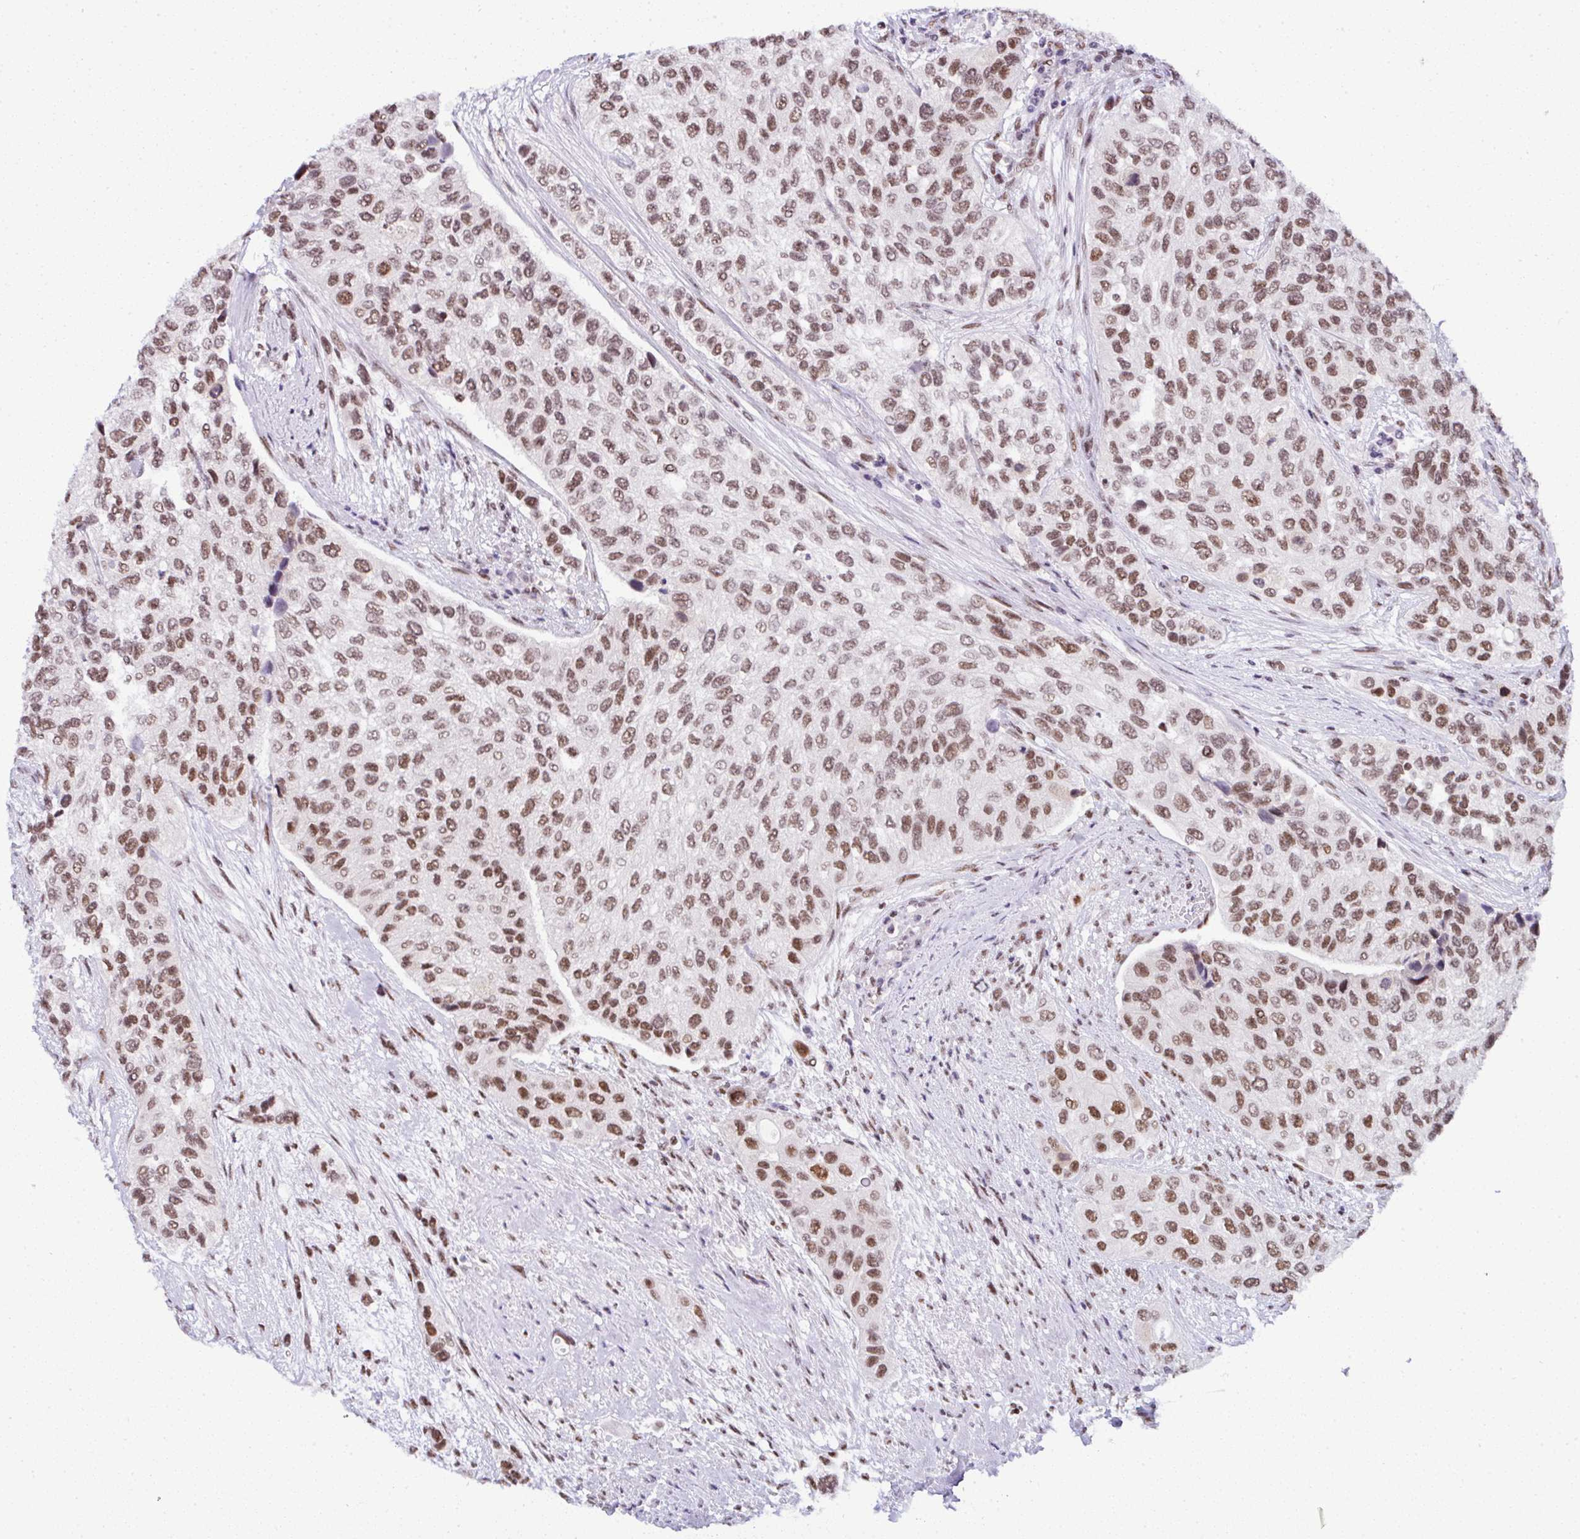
{"staining": {"intensity": "moderate", "quantity": ">75%", "location": "nuclear"}, "tissue": "urothelial cancer", "cell_type": "Tumor cells", "image_type": "cancer", "snomed": [{"axis": "morphology", "description": "Normal tissue, NOS"}, {"axis": "morphology", "description": "Urothelial carcinoma, High grade"}, {"axis": "topography", "description": "Vascular tissue"}, {"axis": "topography", "description": "Urinary bladder"}], "caption": "Moderate nuclear positivity for a protein is identified in approximately >75% of tumor cells of high-grade urothelial carcinoma using immunohistochemistry.", "gene": "DR1", "patient": {"sex": "female", "age": 56}}